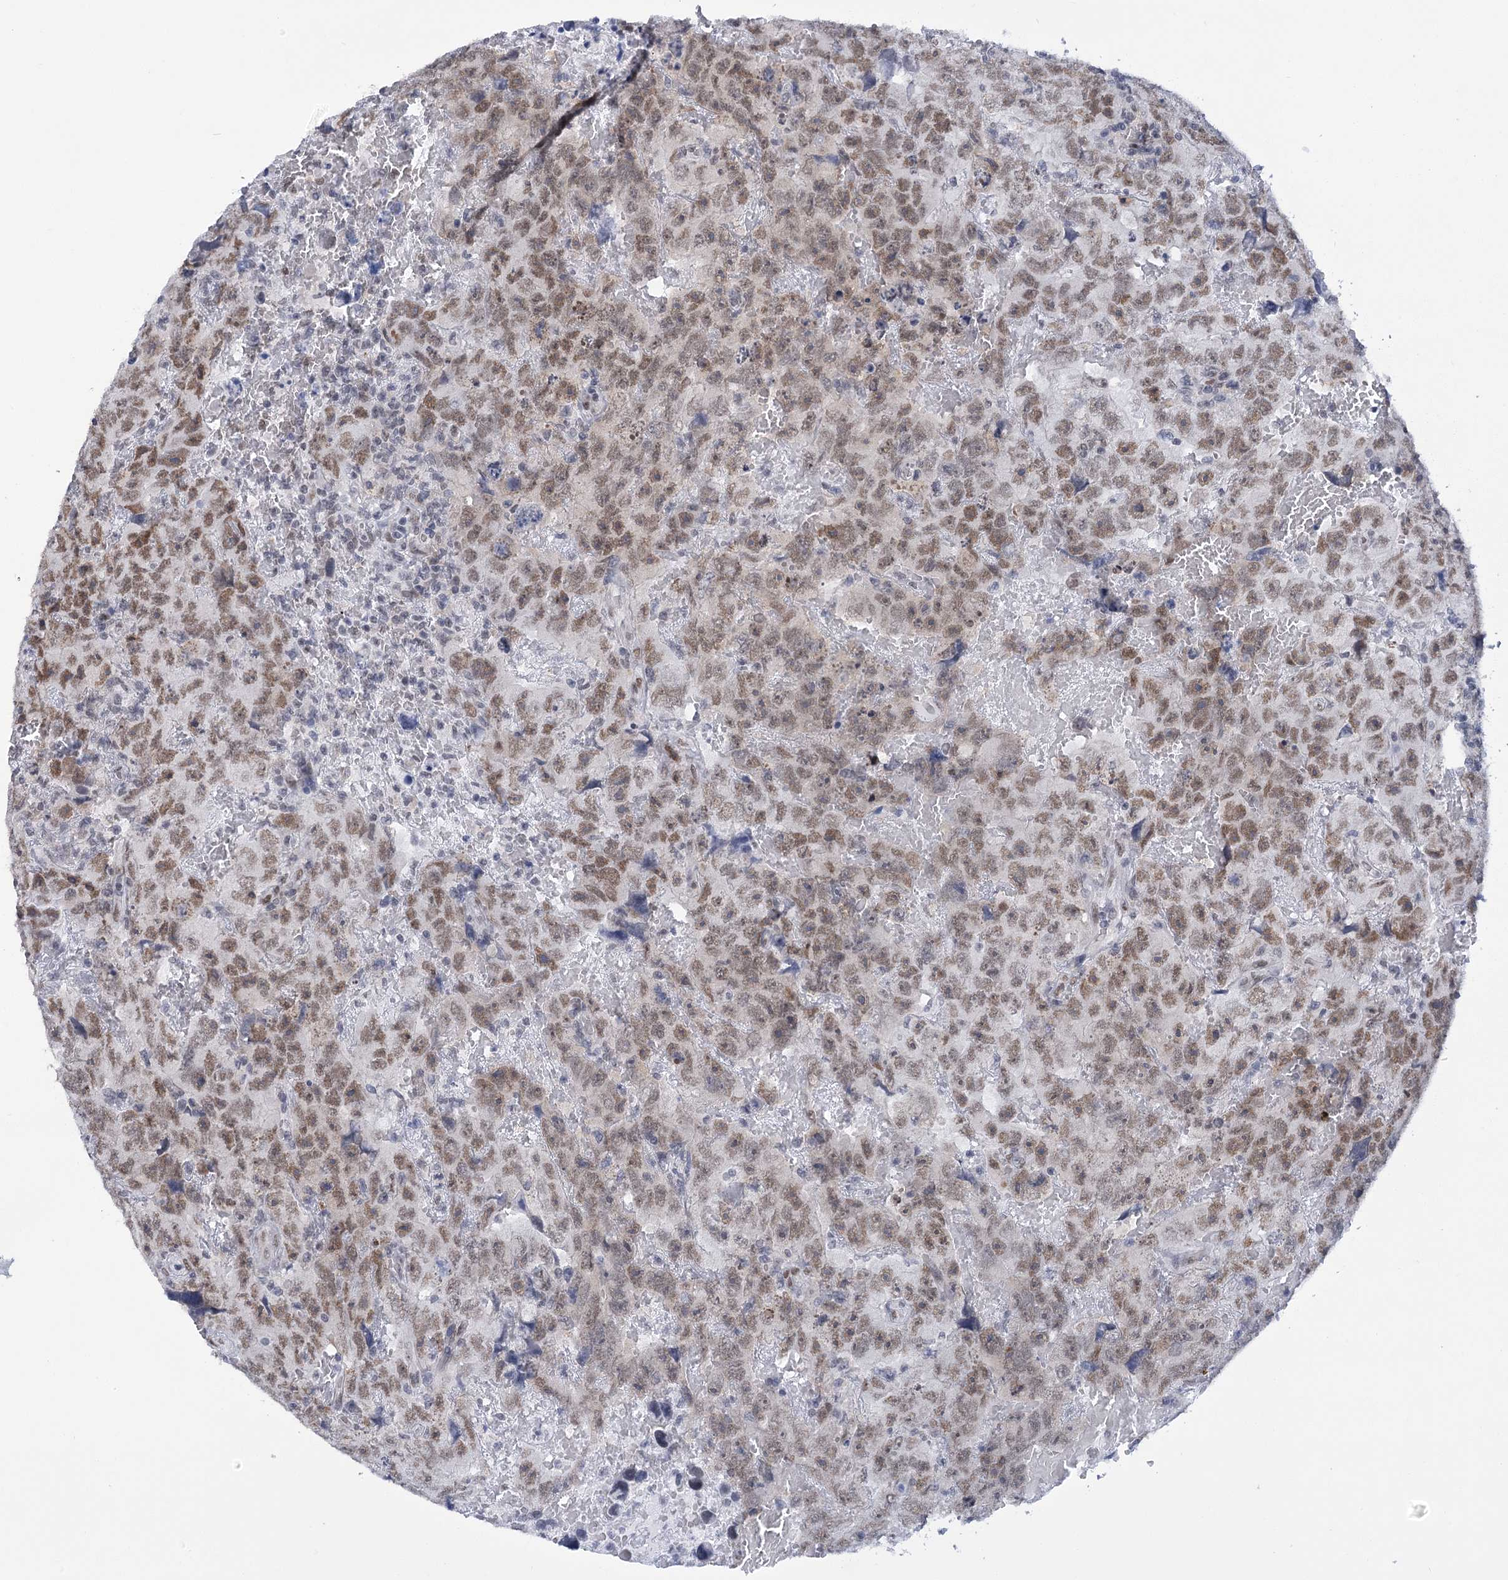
{"staining": {"intensity": "moderate", "quantity": ">75%", "location": "nuclear"}, "tissue": "testis cancer", "cell_type": "Tumor cells", "image_type": "cancer", "snomed": [{"axis": "morphology", "description": "Carcinoma, Embryonal, NOS"}, {"axis": "topography", "description": "Testis"}], "caption": "Immunohistochemical staining of testis cancer (embryonal carcinoma) reveals moderate nuclear protein positivity in about >75% of tumor cells. (DAB IHC, brown staining for protein, blue staining for nuclei).", "gene": "HNRNPA0", "patient": {"sex": "male", "age": 45}}